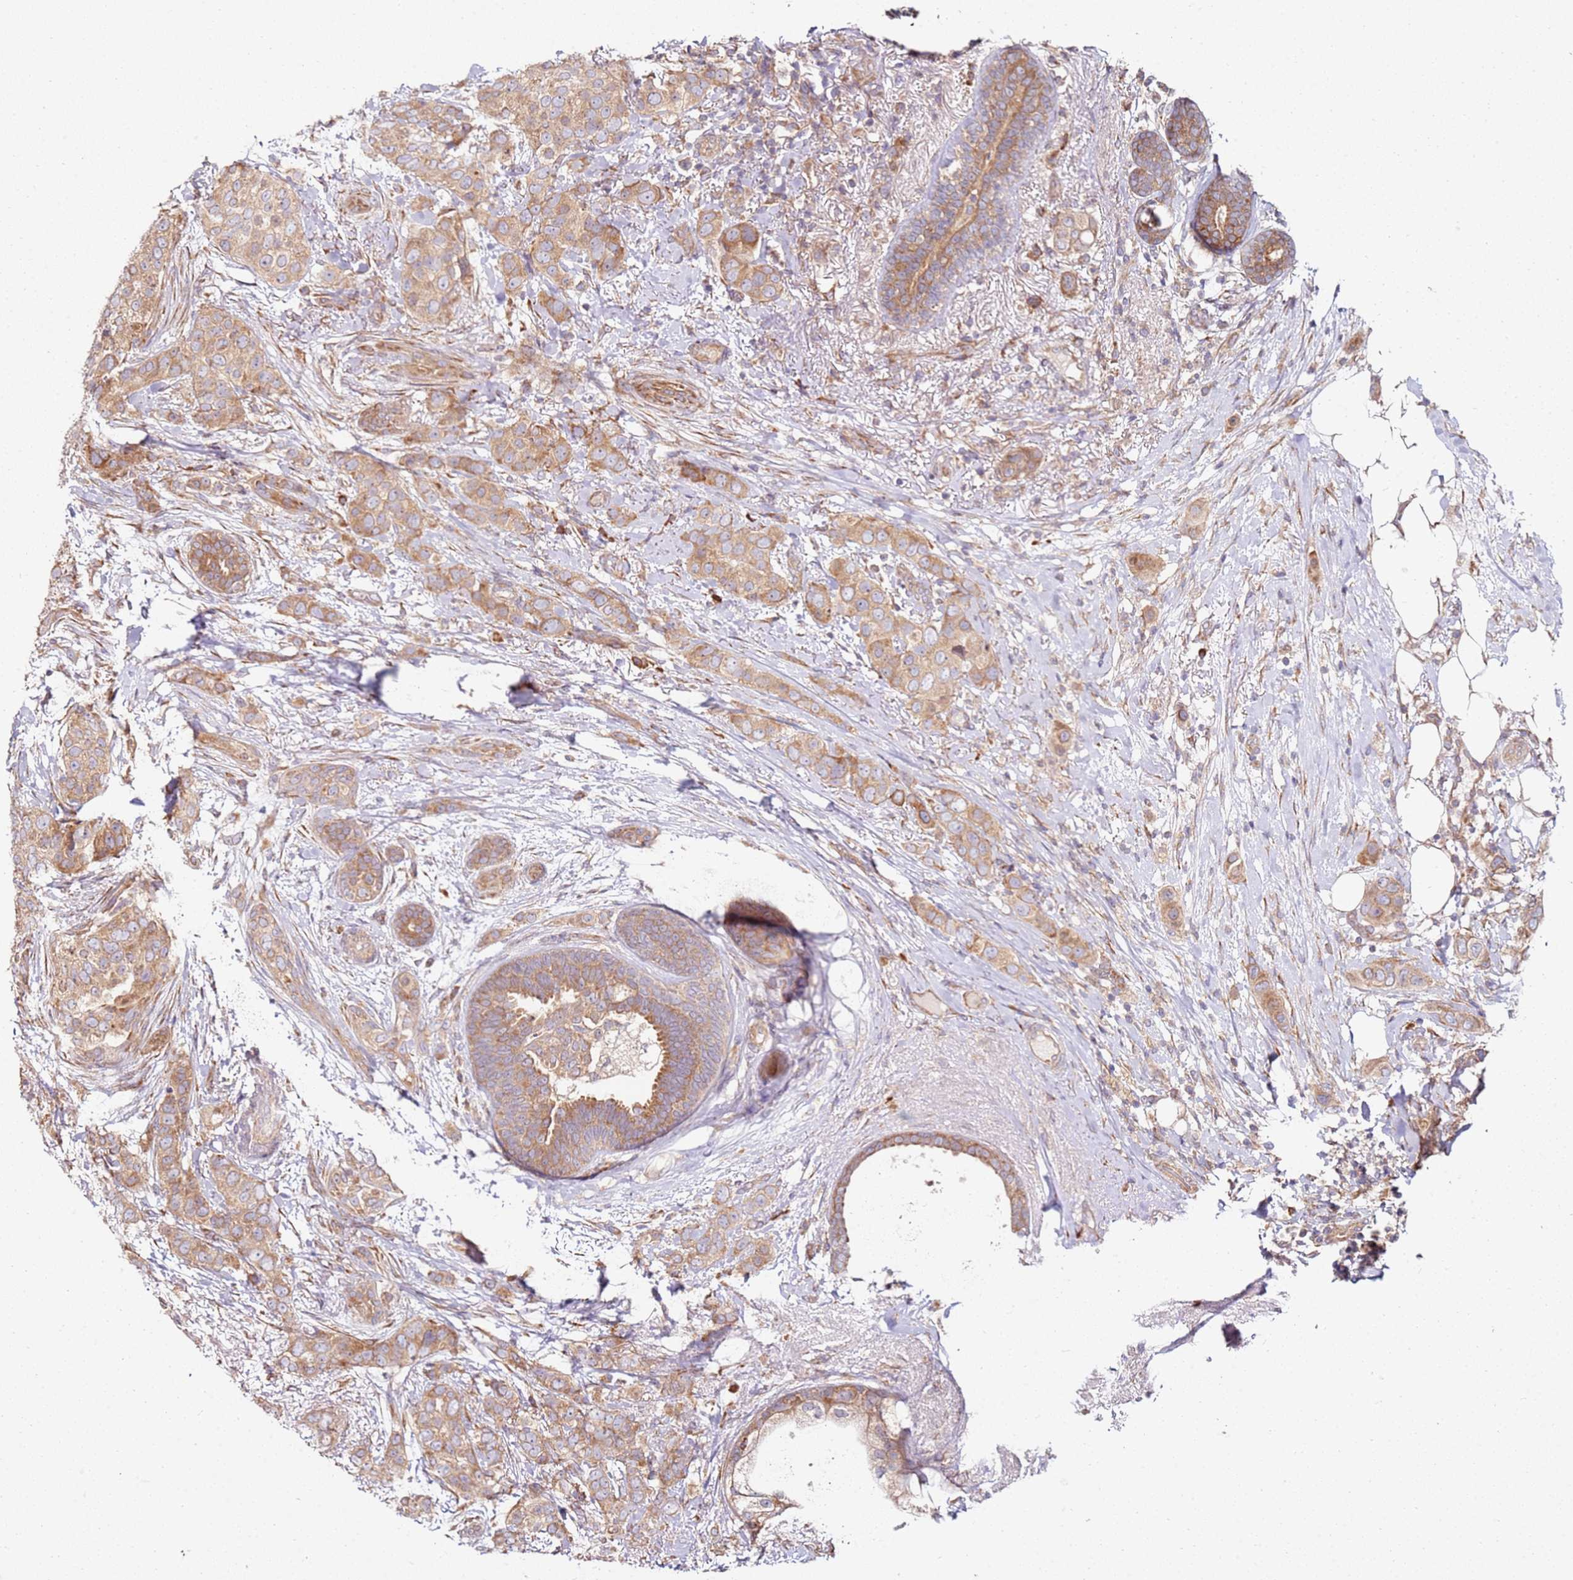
{"staining": {"intensity": "moderate", "quantity": ">75%", "location": "cytoplasmic/membranous"}, "tissue": "breast cancer", "cell_type": "Tumor cells", "image_type": "cancer", "snomed": [{"axis": "morphology", "description": "Lobular carcinoma"}, {"axis": "topography", "description": "Breast"}], "caption": "Lobular carcinoma (breast) stained with a brown dye displays moderate cytoplasmic/membranous positive expression in about >75% of tumor cells.", "gene": "RPS3A", "patient": {"sex": "female", "age": 51}}